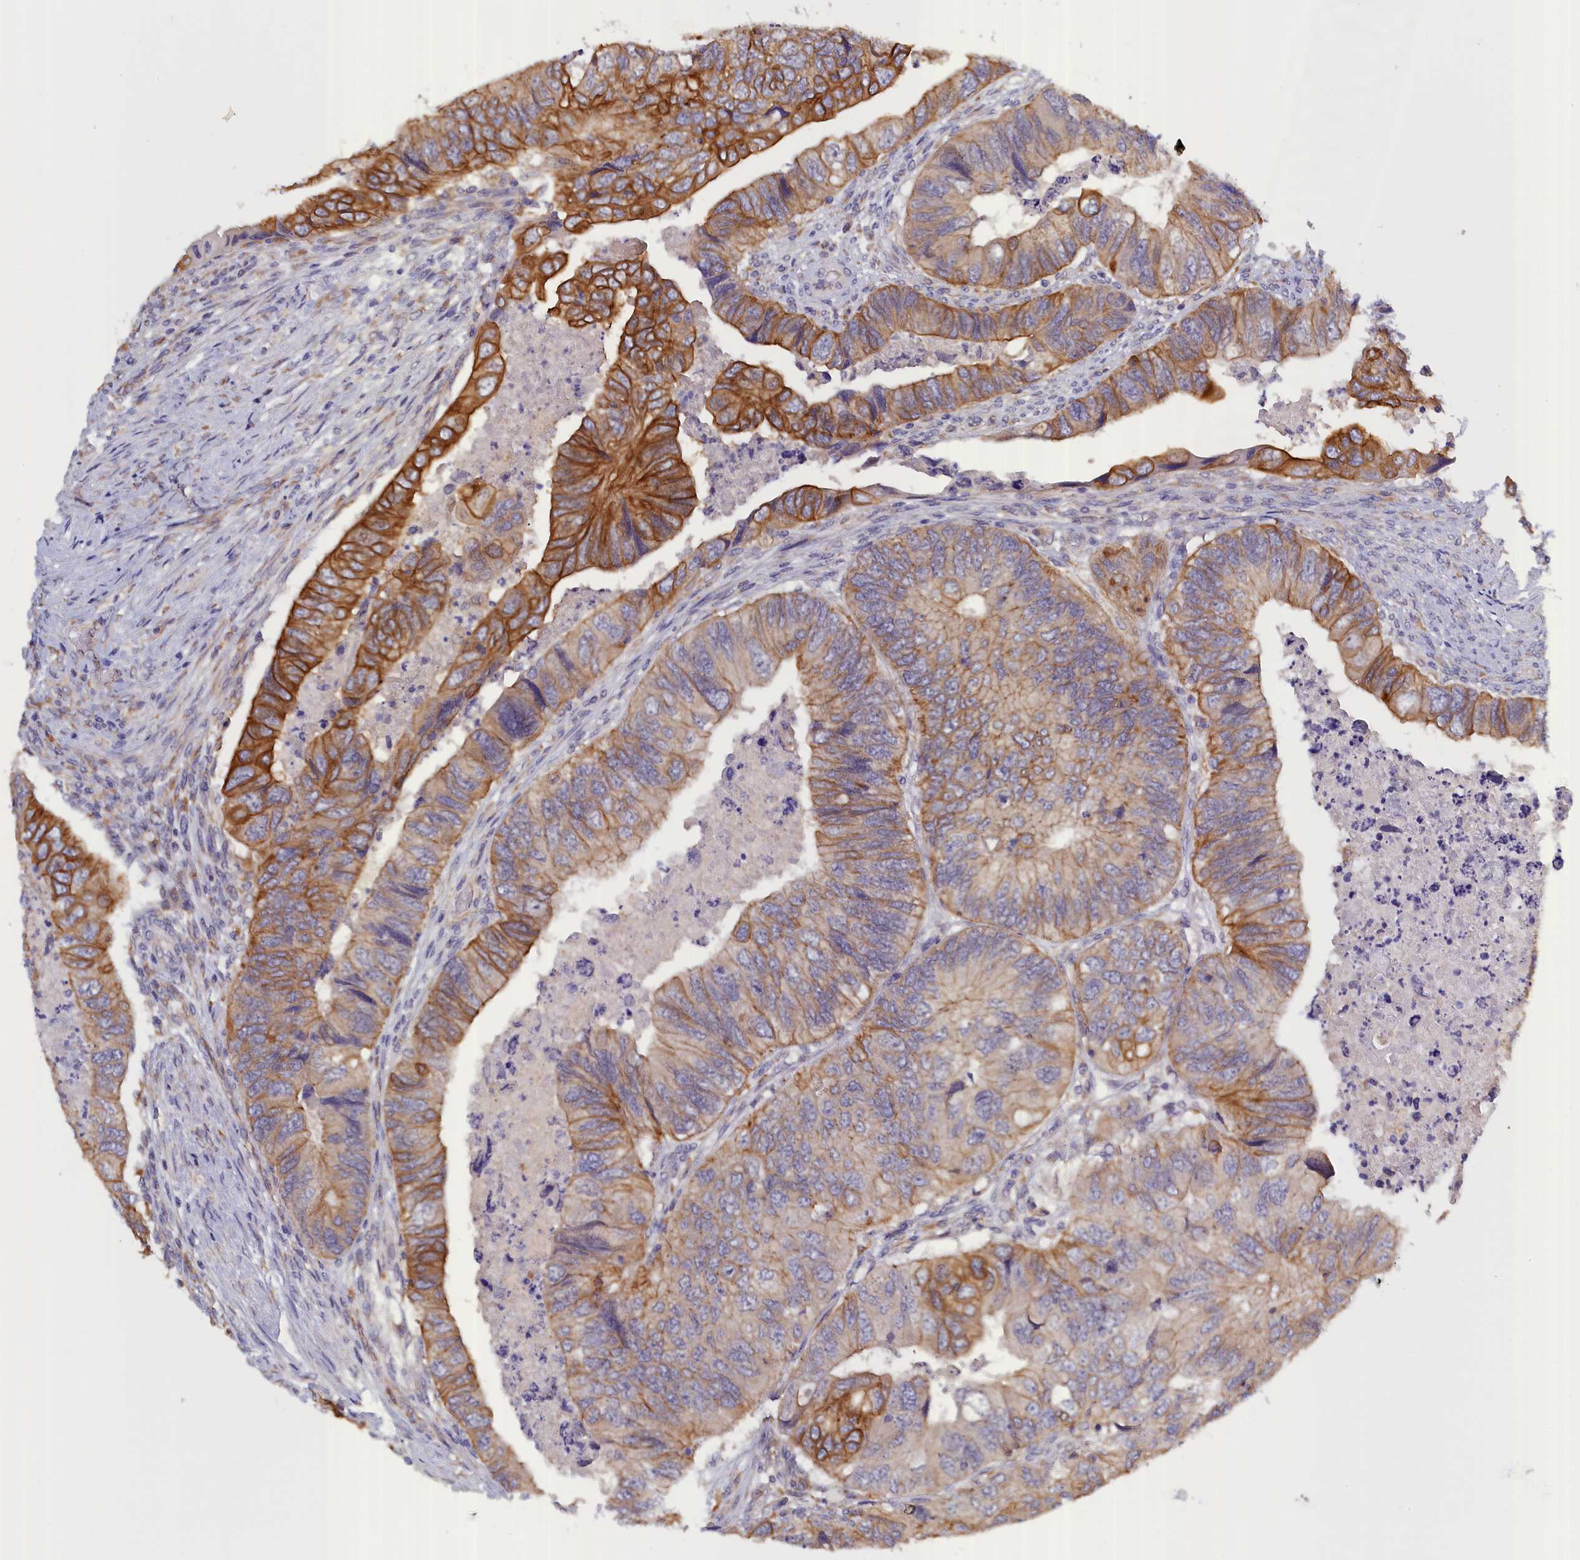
{"staining": {"intensity": "strong", "quantity": "25%-75%", "location": "cytoplasmic/membranous"}, "tissue": "colorectal cancer", "cell_type": "Tumor cells", "image_type": "cancer", "snomed": [{"axis": "morphology", "description": "Adenocarcinoma, NOS"}, {"axis": "topography", "description": "Rectum"}], "caption": "Immunohistochemistry image of adenocarcinoma (colorectal) stained for a protein (brown), which reveals high levels of strong cytoplasmic/membranous staining in approximately 25%-75% of tumor cells.", "gene": "COL19A1", "patient": {"sex": "male", "age": 63}}